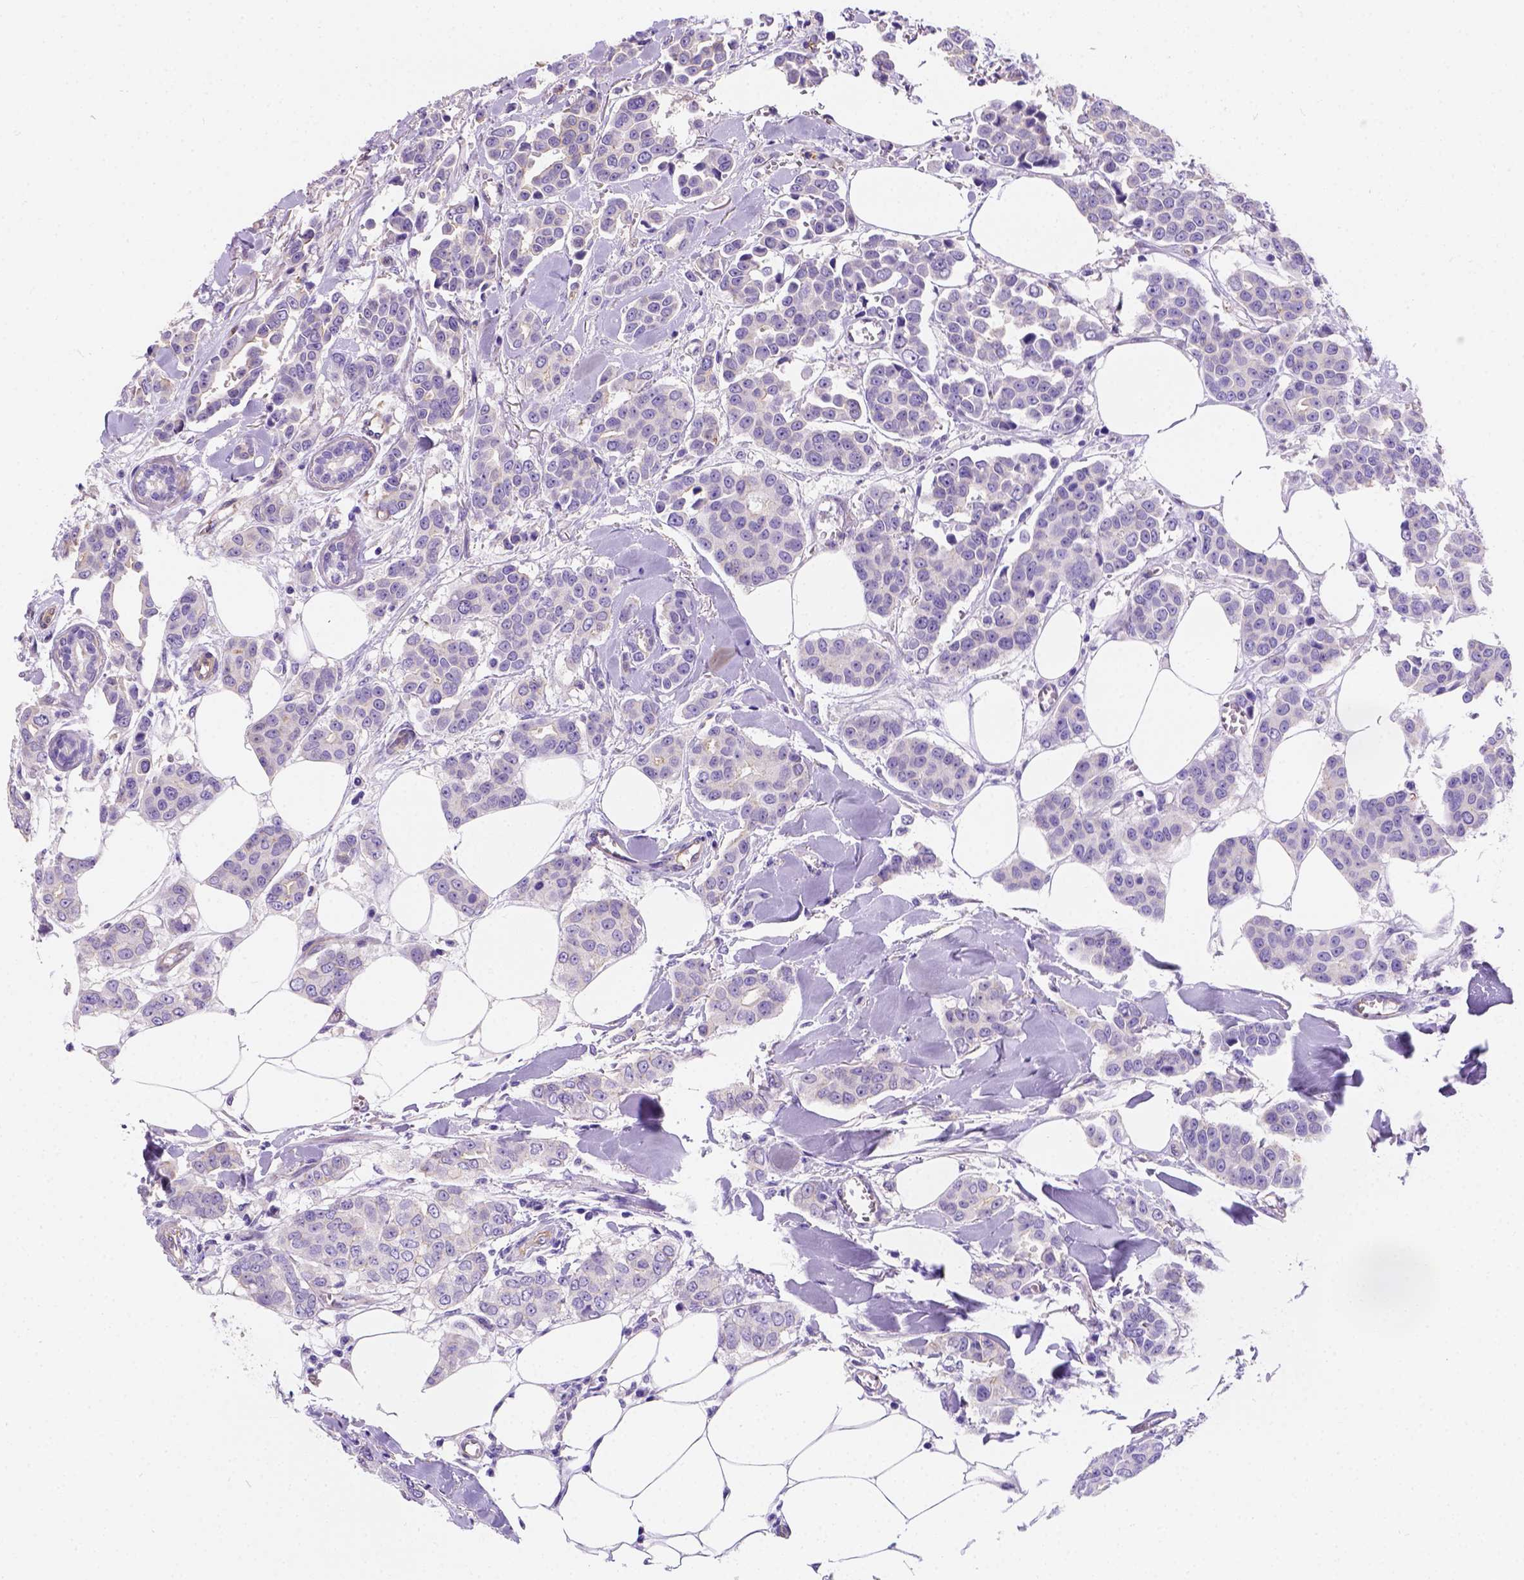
{"staining": {"intensity": "negative", "quantity": "none", "location": "none"}, "tissue": "breast cancer", "cell_type": "Tumor cells", "image_type": "cancer", "snomed": [{"axis": "morphology", "description": "Duct carcinoma"}, {"axis": "topography", "description": "Breast"}], "caption": "This is an immunohistochemistry histopathology image of breast invasive ductal carcinoma. There is no positivity in tumor cells.", "gene": "PHF7", "patient": {"sex": "female", "age": 94}}